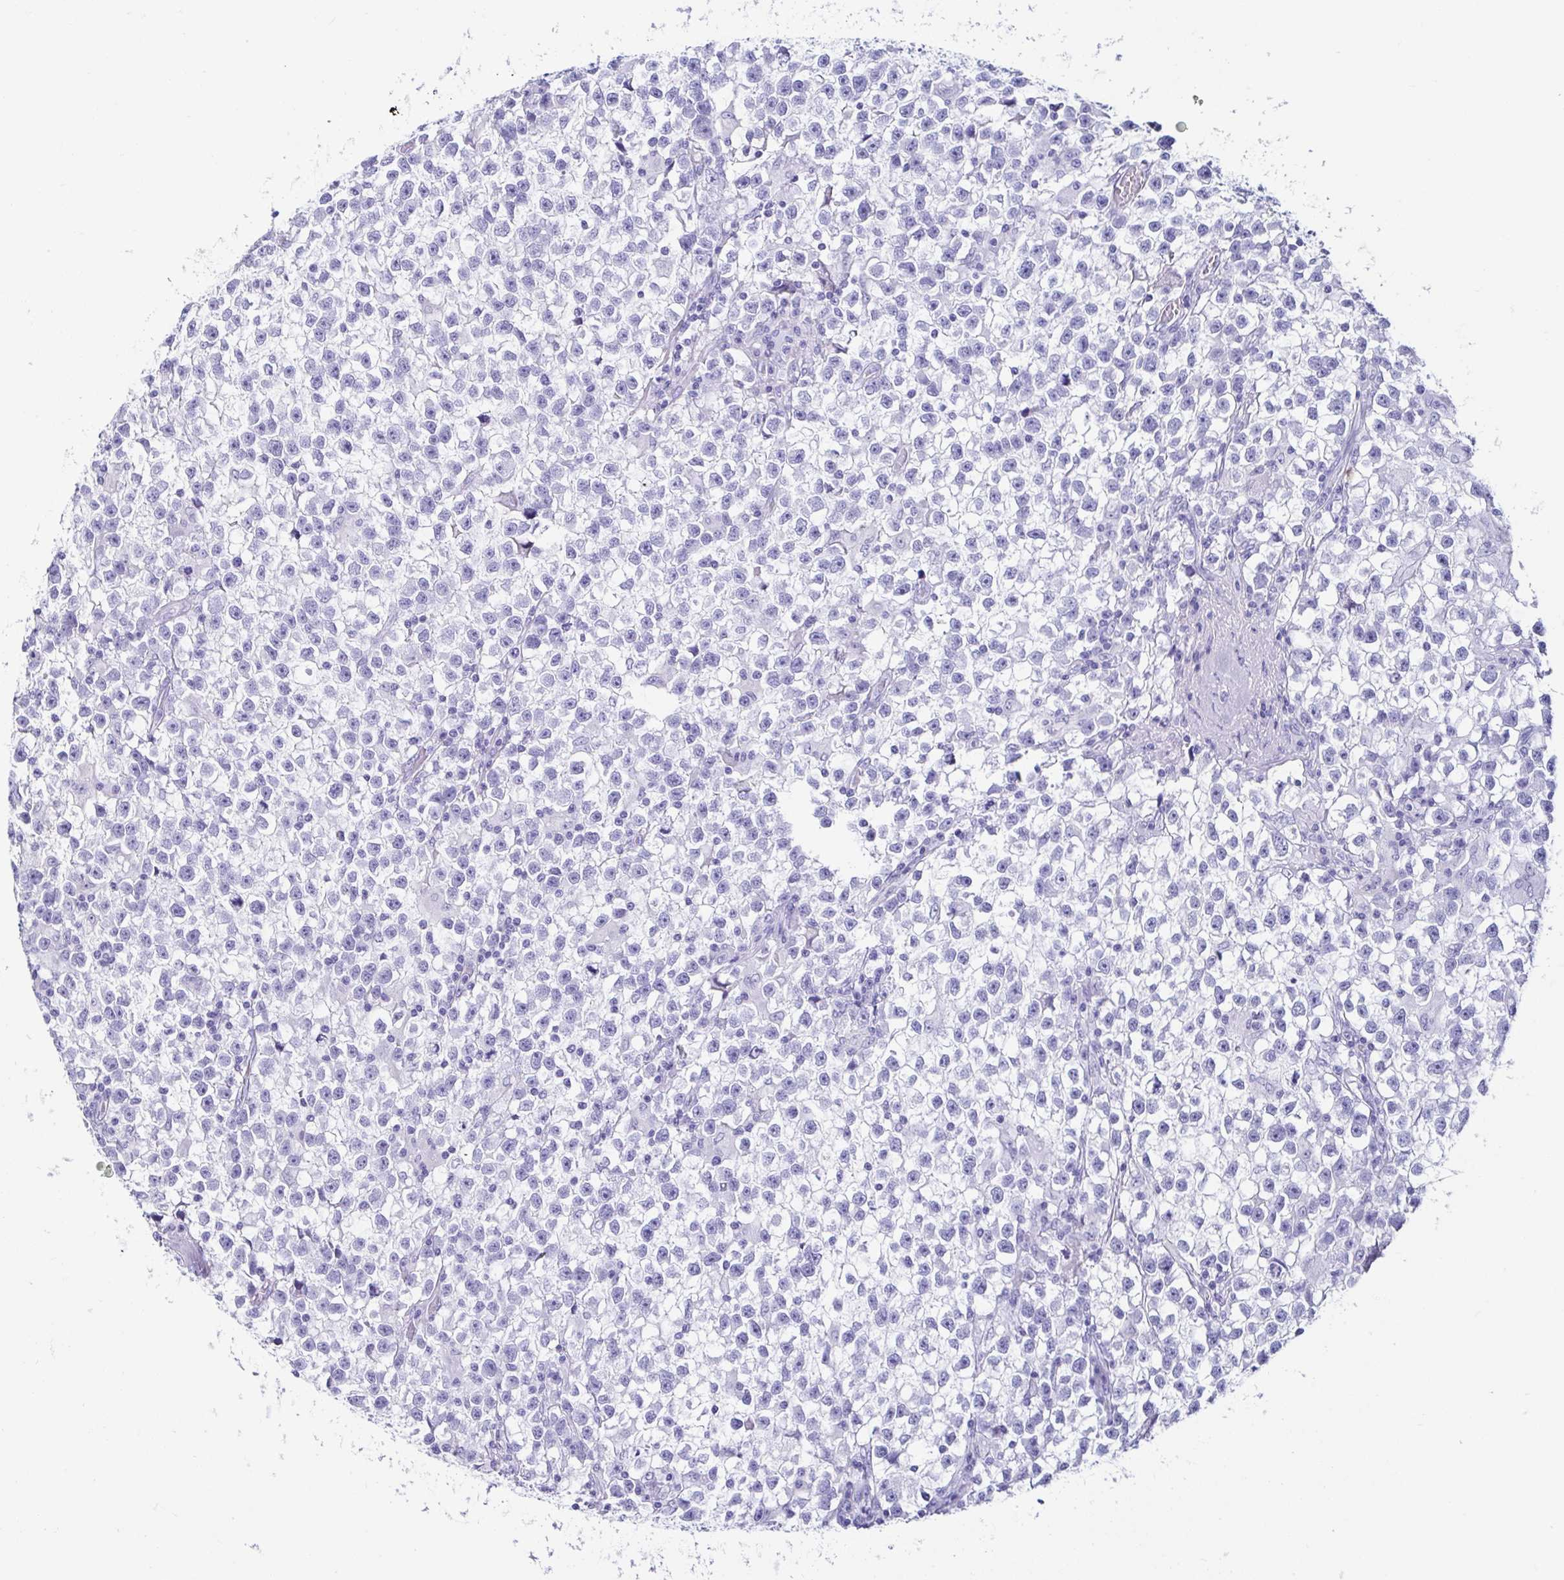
{"staining": {"intensity": "negative", "quantity": "none", "location": "none"}, "tissue": "testis cancer", "cell_type": "Tumor cells", "image_type": "cancer", "snomed": [{"axis": "morphology", "description": "Seminoma, NOS"}, {"axis": "topography", "description": "Testis"}], "caption": "The IHC histopathology image has no significant staining in tumor cells of testis seminoma tissue. Nuclei are stained in blue.", "gene": "CD164L2", "patient": {"sex": "male", "age": 31}}